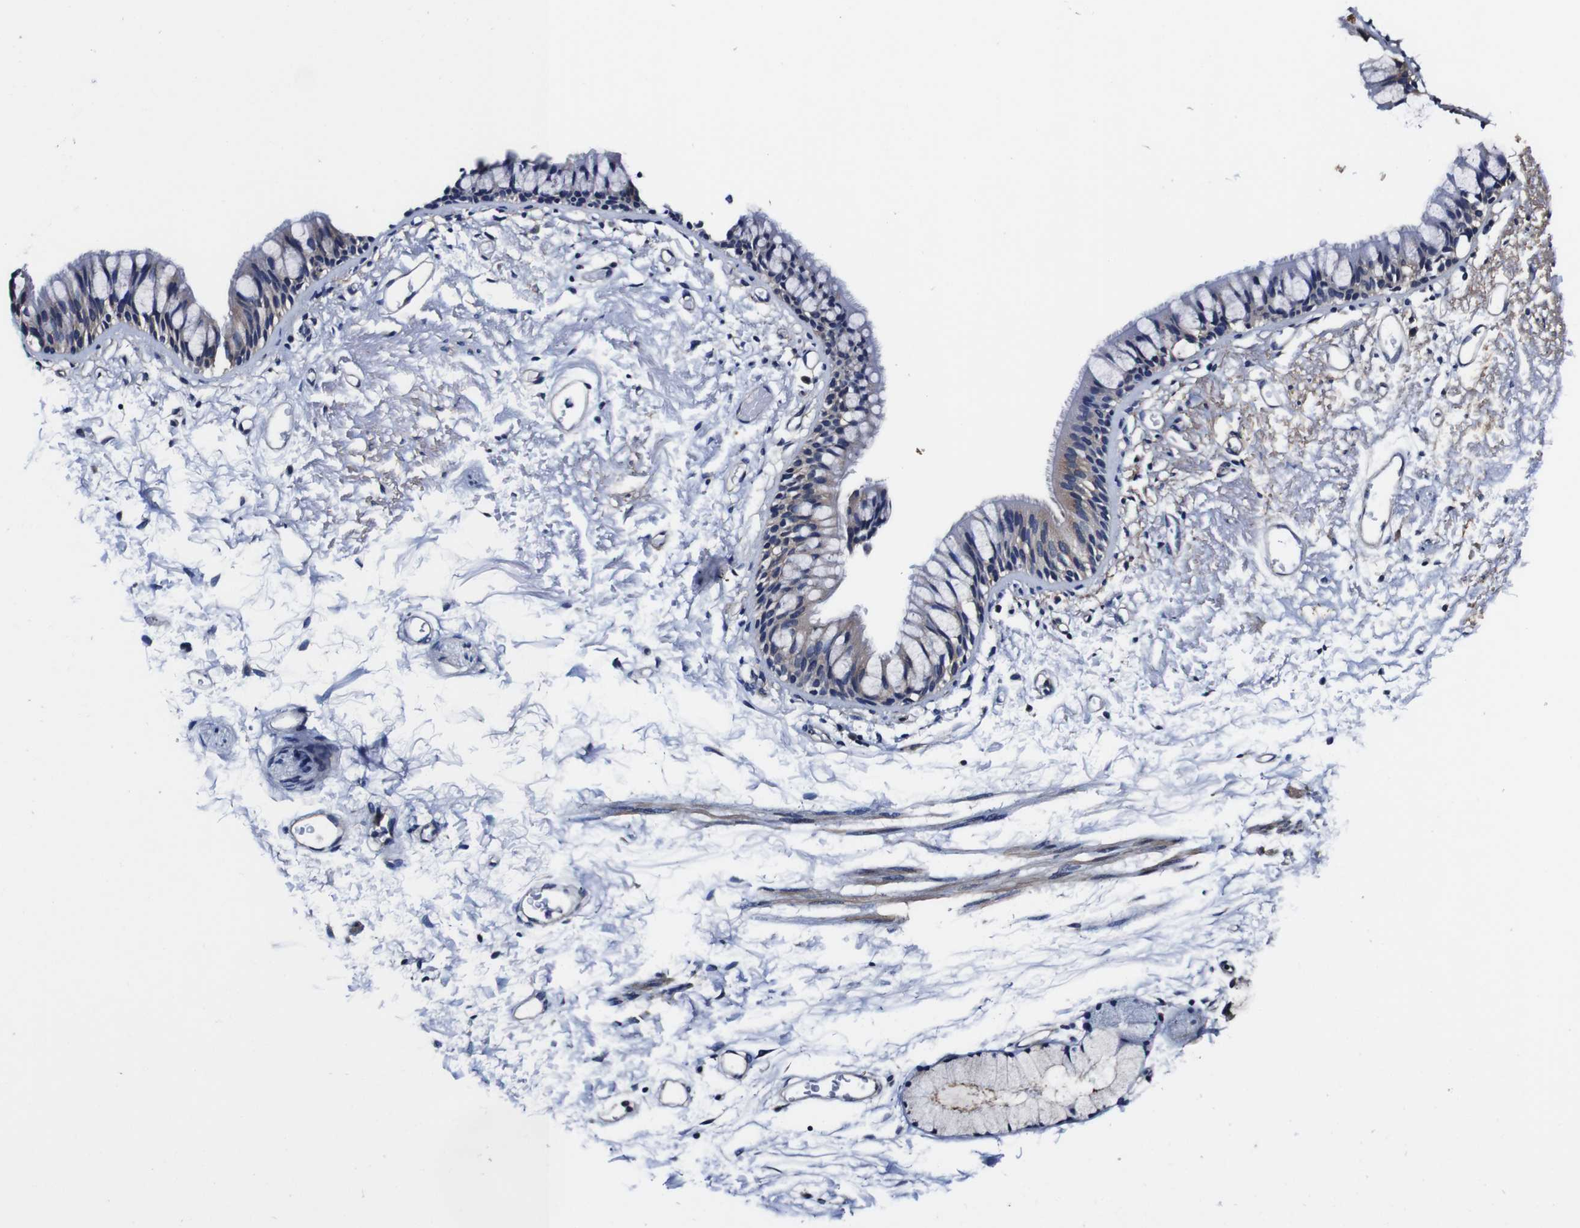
{"staining": {"intensity": "negative", "quantity": "none", "location": "none"}, "tissue": "adipose tissue", "cell_type": "Adipocytes", "image_type": "normal", "snomed": [{"axis": "morphology", "description": "Normal tissue, NOS"}, {"axis": "topography", "description": "Bronchus"}], "caption": "A high-resolution image shows immunohistochemistry staining of unremarkable adipose tissue, which reveals no significant staining in adipocytes.", "gene": "PDCD6IP", "patient": {"sex": "female", "age": 73}}